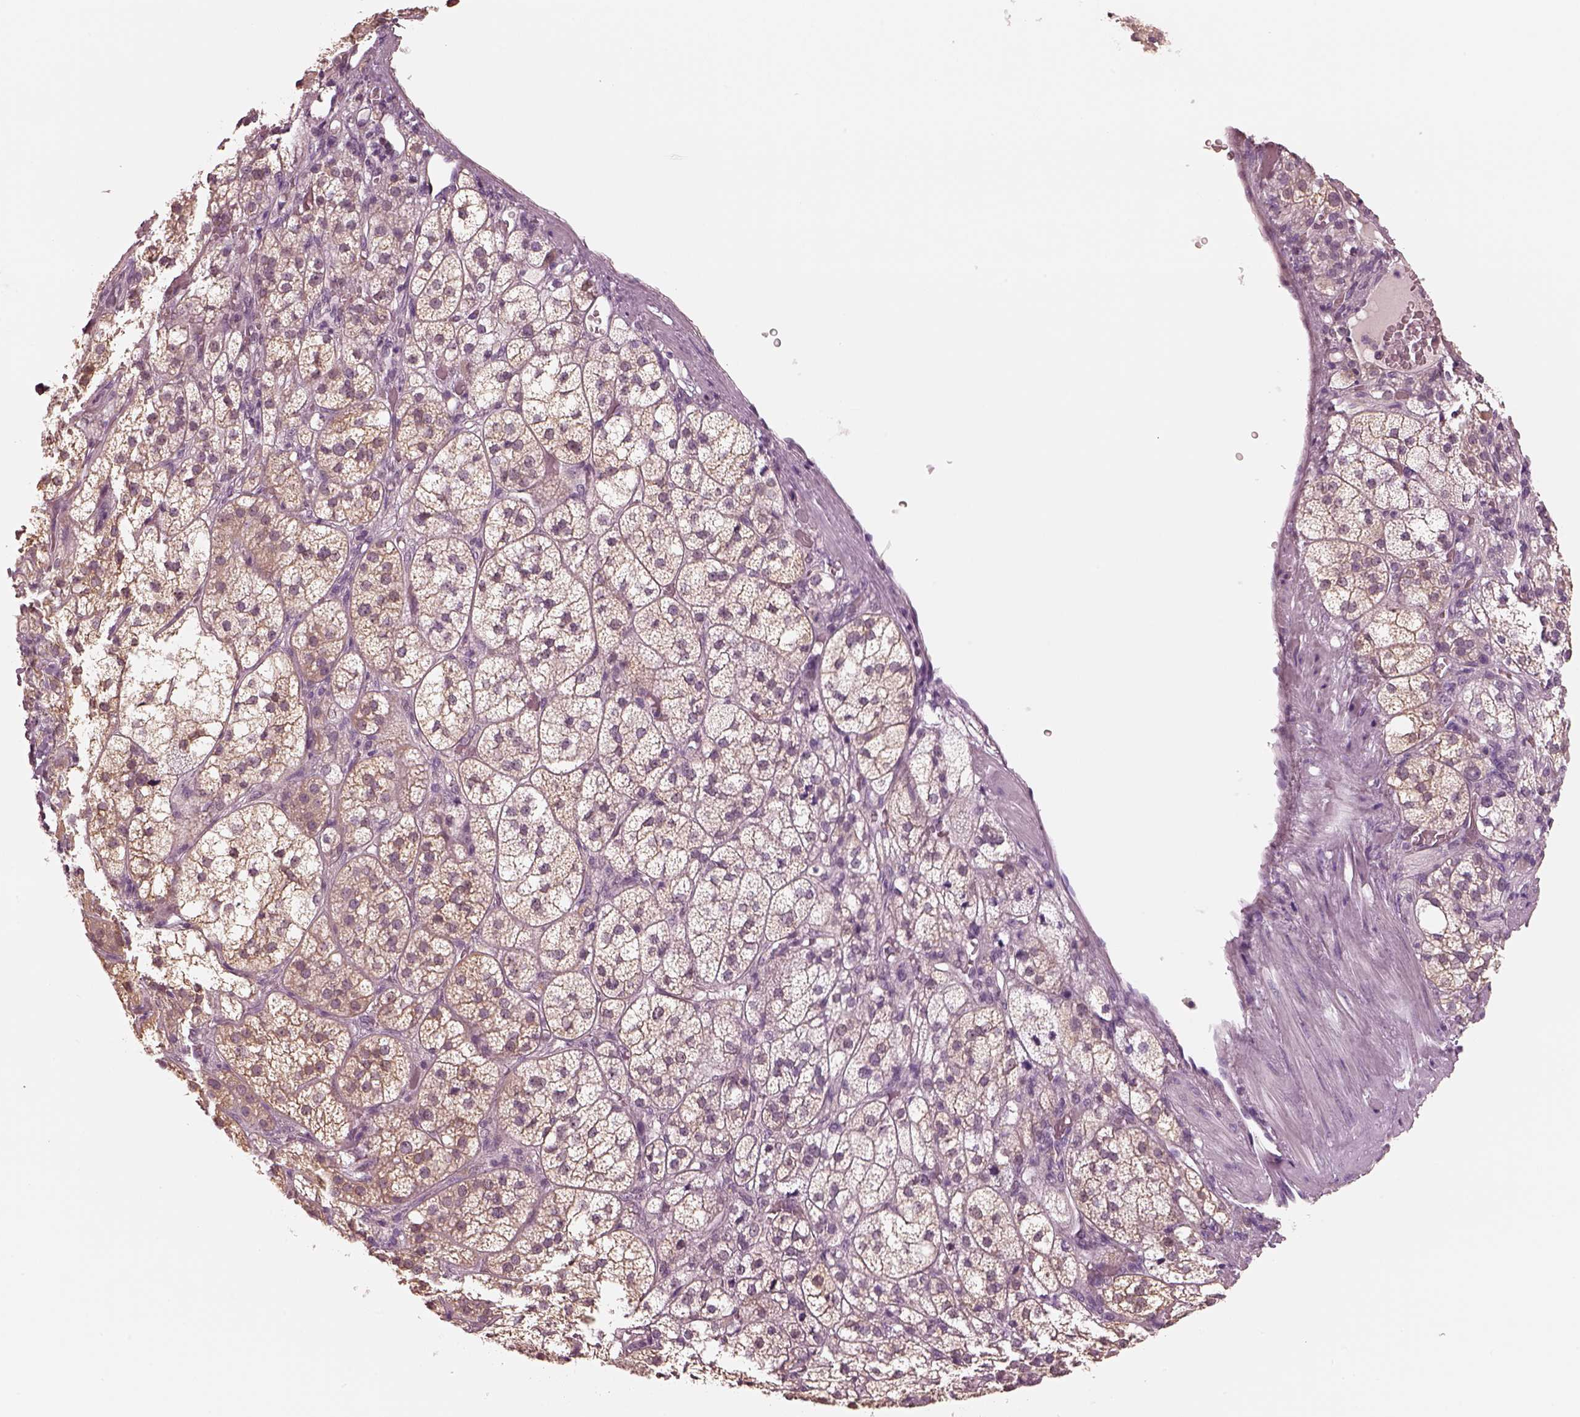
{"staining": {"intensity": "weak", "quantity": "25%-75%", "location": "cytoplasmic/membranous"}, "tissue": "adrenal gland", "cell_type": "Glandular cells", "image_type": "normal", "snomed": [{"axis": "morphology", "description": "Normal tissue, NOS"}, {"axis": "topography", "description": "Adrenal gland"}], "caption": "Protein staining reveals weak cytoplasmic/membranous positivity in about 25%-75% of glandular cells in benign adrenal gland. The protein is shown in brown color, while the nuclei are stained blue.", "gene": "EGR4", "patient": {"sex": "female", "age": 60}}